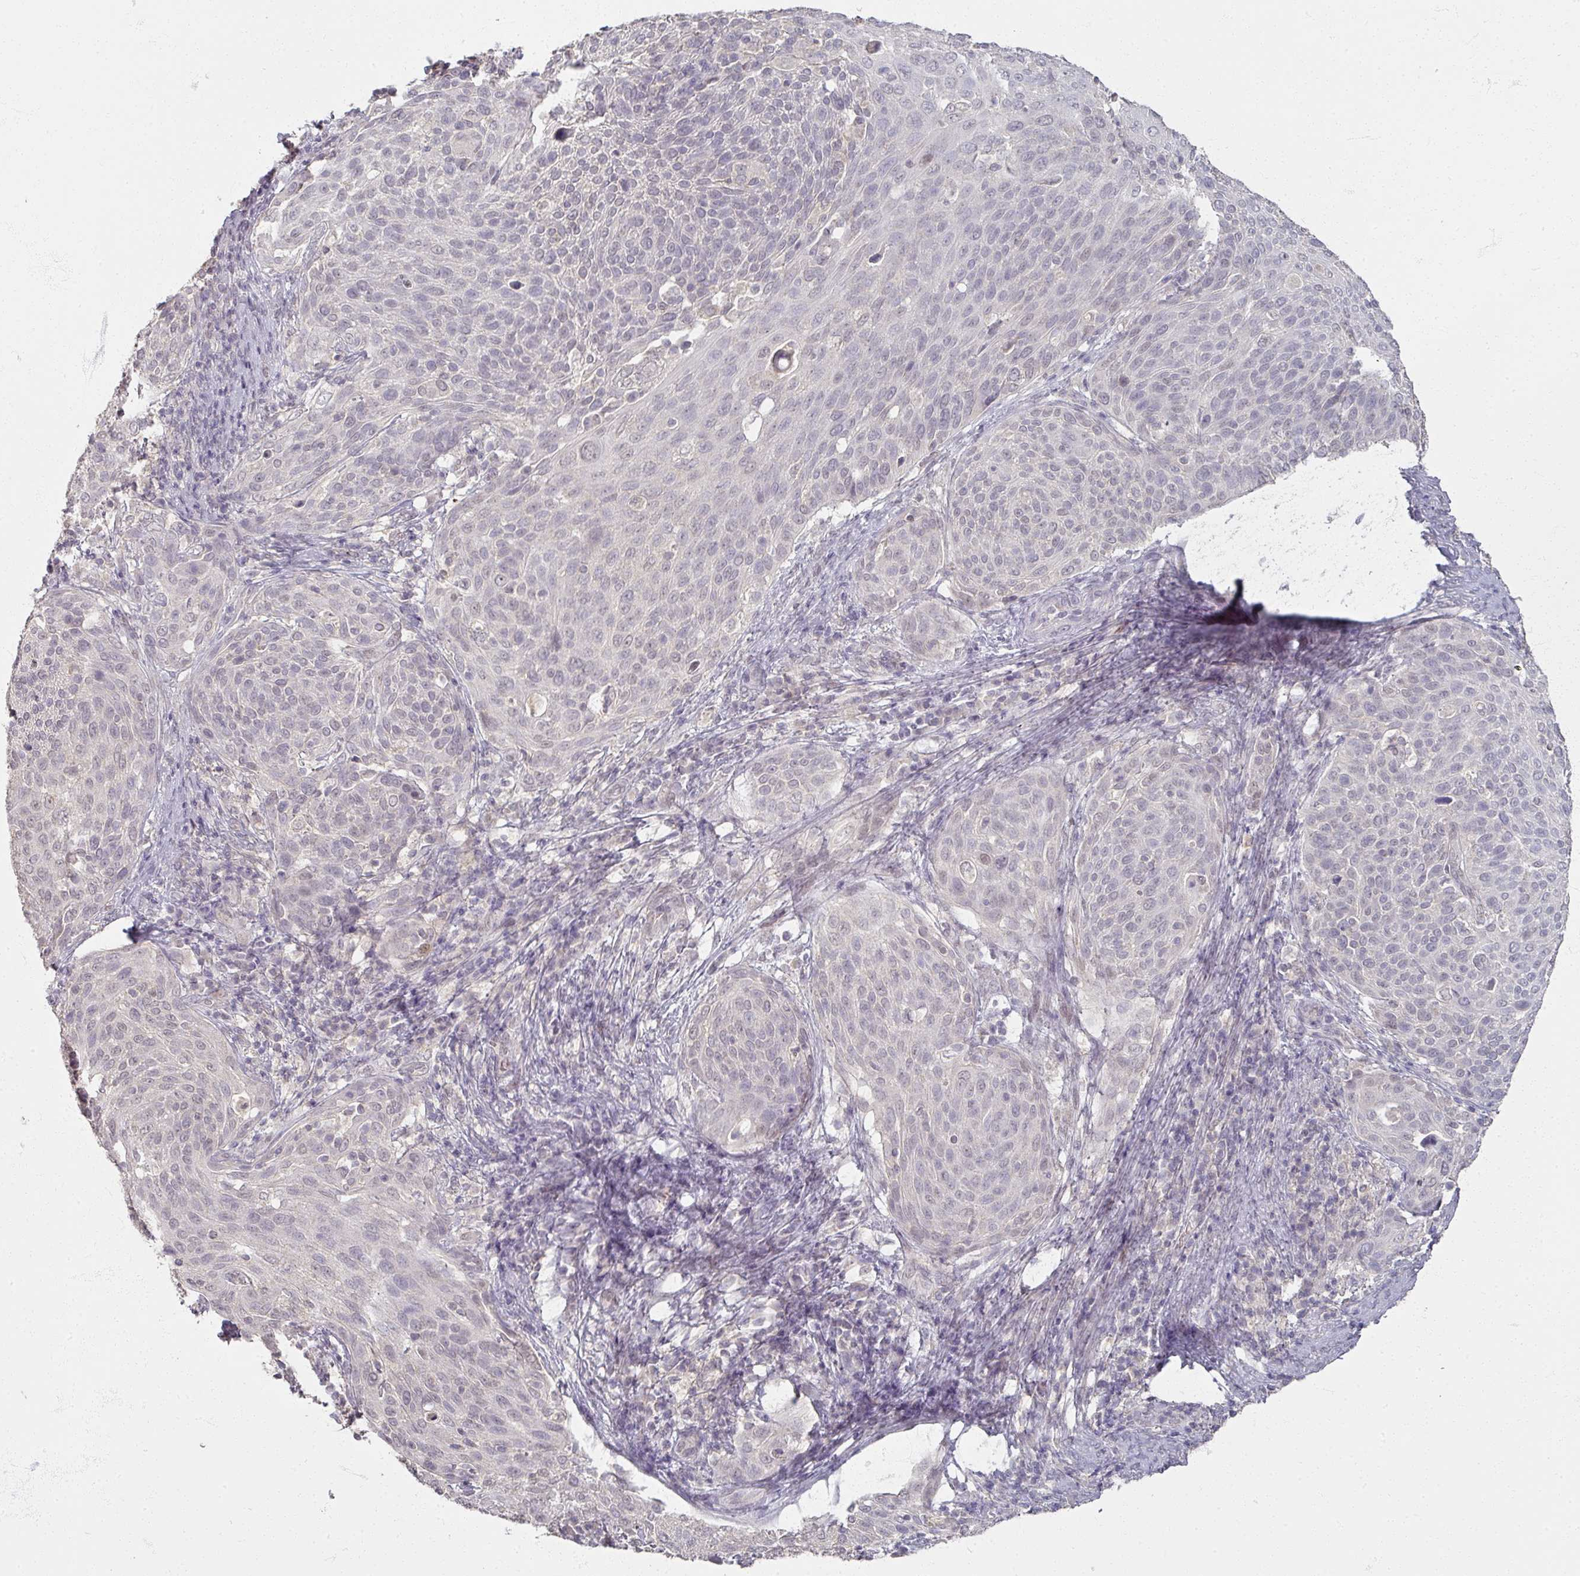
{"staining": {"intensity": "moderate", "quantity": "<25%", "location": "nuclear"}, "tissue": "cervical cancer", "cell_type": "Tumor cells", "image_type": "cancer", "snomed": [{"axis": "morphology", "description": "Squamous cell carcinoma, NOS"}, {"axis": "topography", "description": "Cervix"}], "caption": "Moderate nuclear expression is present in approximately <25% of tumor cells in cervical cancer (squamous cell carcinoma).", "gene": "SOX11", "patient": {"sex": "female", "age": 31}}